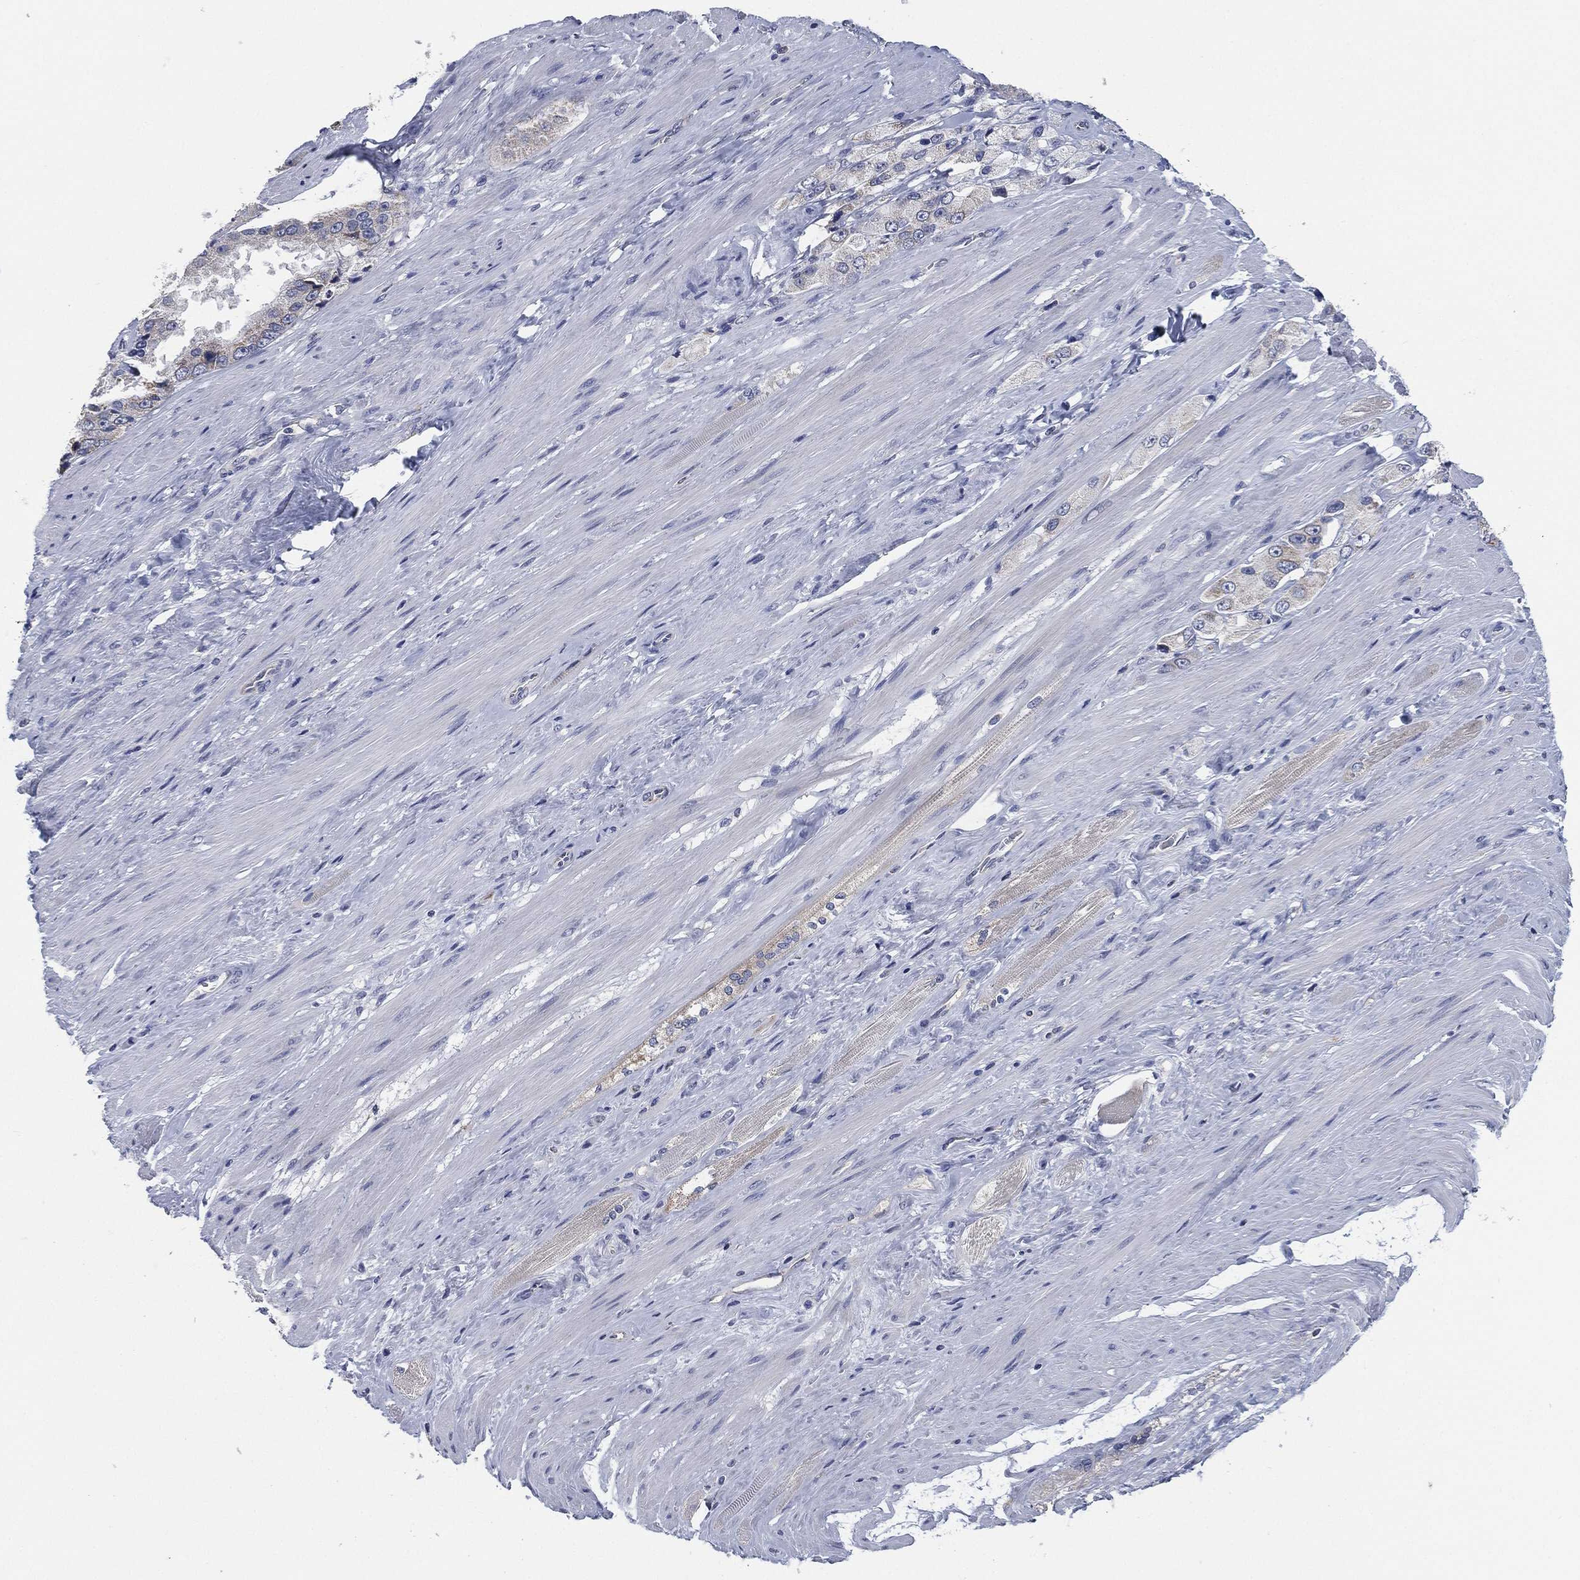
{"staining": {"intensity": "negative", "quantity": "none", "location": "none"}, "tissue": "prostate cancer", "cell_type": "Tumor cells", "image_type": "cancer", "snomed": [{"axis": "morphology", "description": "Adenocarcinoma, NOS"}, {"axis": "topography", "description": "Prostate and seminal vesicle, NOS"}, {"axis": "topography", "description": "Prostate"}], "caption": "This photomicrograph is of prostate cancer stained with immunohistochemistry (IHC) to label a protein in brown with the nuclei are counter-stained blue. There is no positivity in tumor cells. (IHC, brightfield microscopy, high magnification).", "gene": "SIGLEC9", "patient": {"sex": "male", "age": 64}}